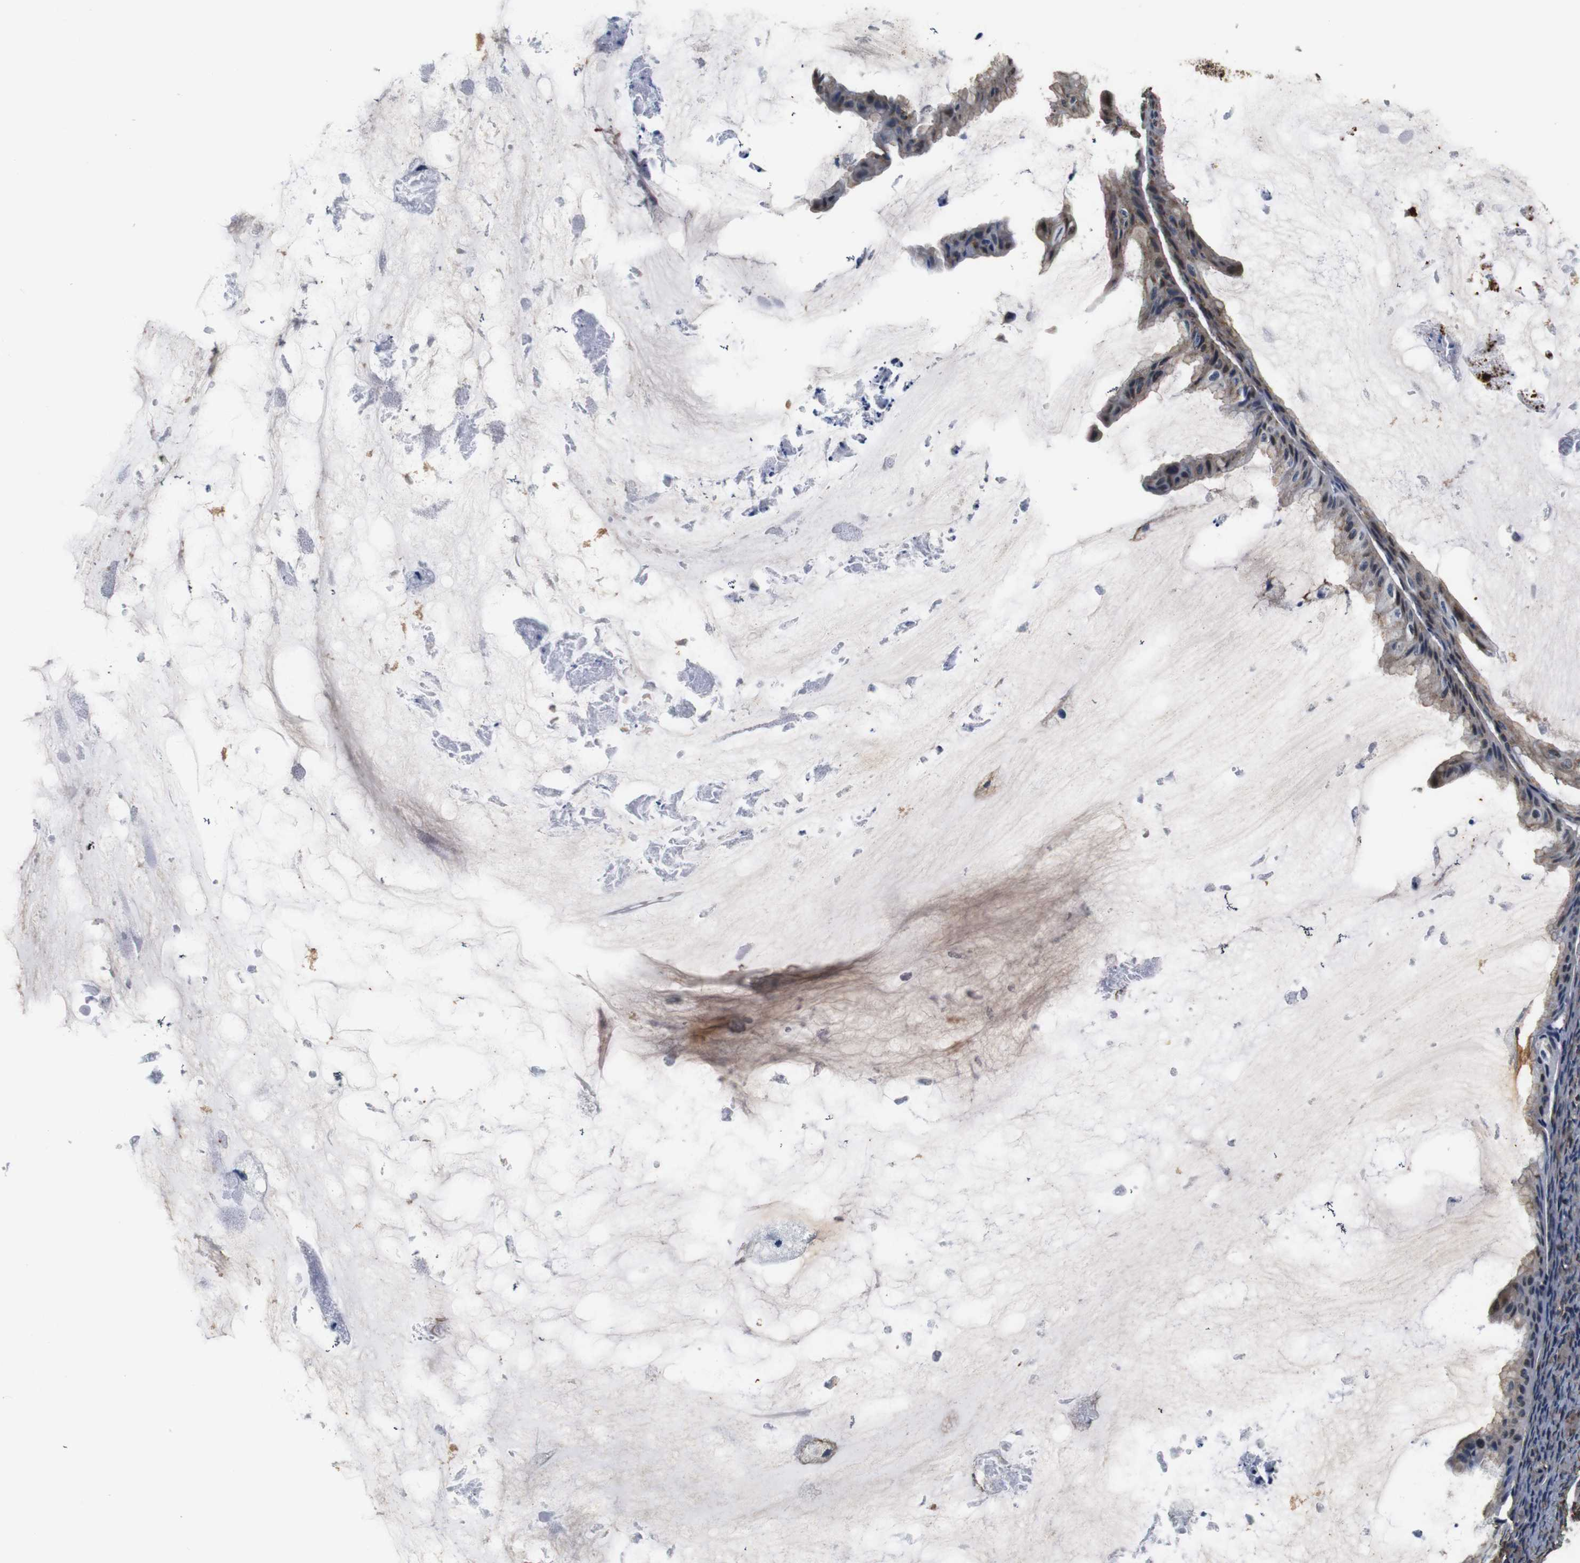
{"staining": {"intensity": "weak", "quantity": "25%-75%", "location": "cytoplasmic/membranous"}, "tissue": "ovarian cancer", "cell_type": "Tumor cells", "image_type": "cancer", "snomed": [{"axis": "morphology", "description": "Cystadenocarcinoma, mucinous, NOS"}, {"axis": "topography", "description": "Ovary"}], "caption": "Immunohistochemistry (IHC) of human mucinous cystadenocarcinoma (ovarian) shows low levels of weak cytoplasmic/membranous expression in about 25%-75% of tumor cells. The staining is performed using DAB (3,3'-diaminobenzidine) brown chromogen to label protein expression. The nuclei are counter-stained blue using hematoxylin.", "gene": "COL1A1", "patient": {"sex": "female", "age": 61}}